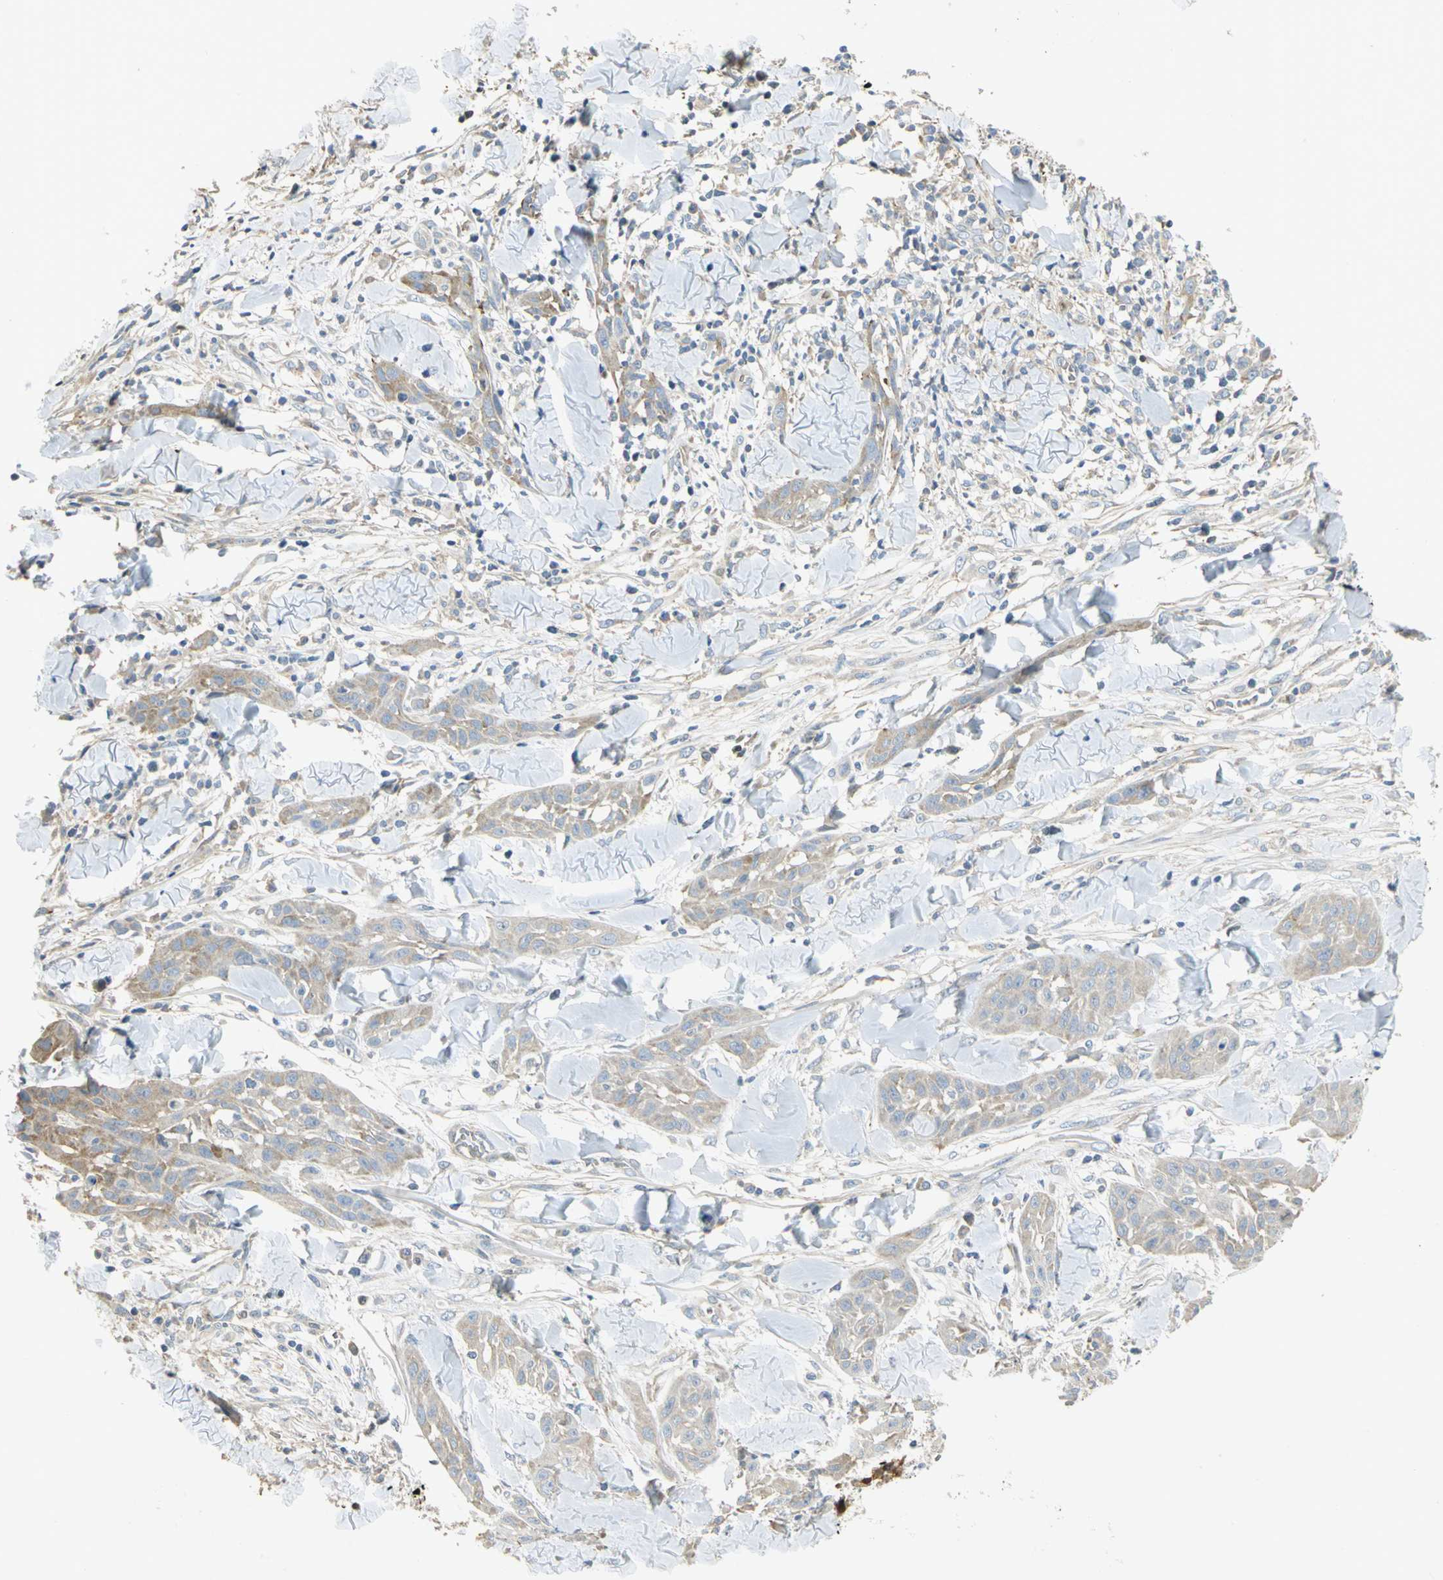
{"staining": {"intensity": "weak", "quantity": ">75%", "location": "cytoplasmic/membranous"}, "tissue": "skin cancer", "cell_type": "Tumor cells", "image_type": "cancer", "snomed": [{"axis": "morphology", "description": "Squamous cell carcinoma, NOS"}, {"axis": "topography", "description": "Skin"}], "caption": "A high-resolution histopathology image shows IHC staining of skin cancer, which exhibits weak cytoplasmic/membranous expression in approximately >75% of tumor cells. Using DAB (brown) and hematoxylin (blue) stains, captured at high magnification using brightfield microscopy.", "gene": "ANK1", "patient": {"sex": "male", "age": 24}}